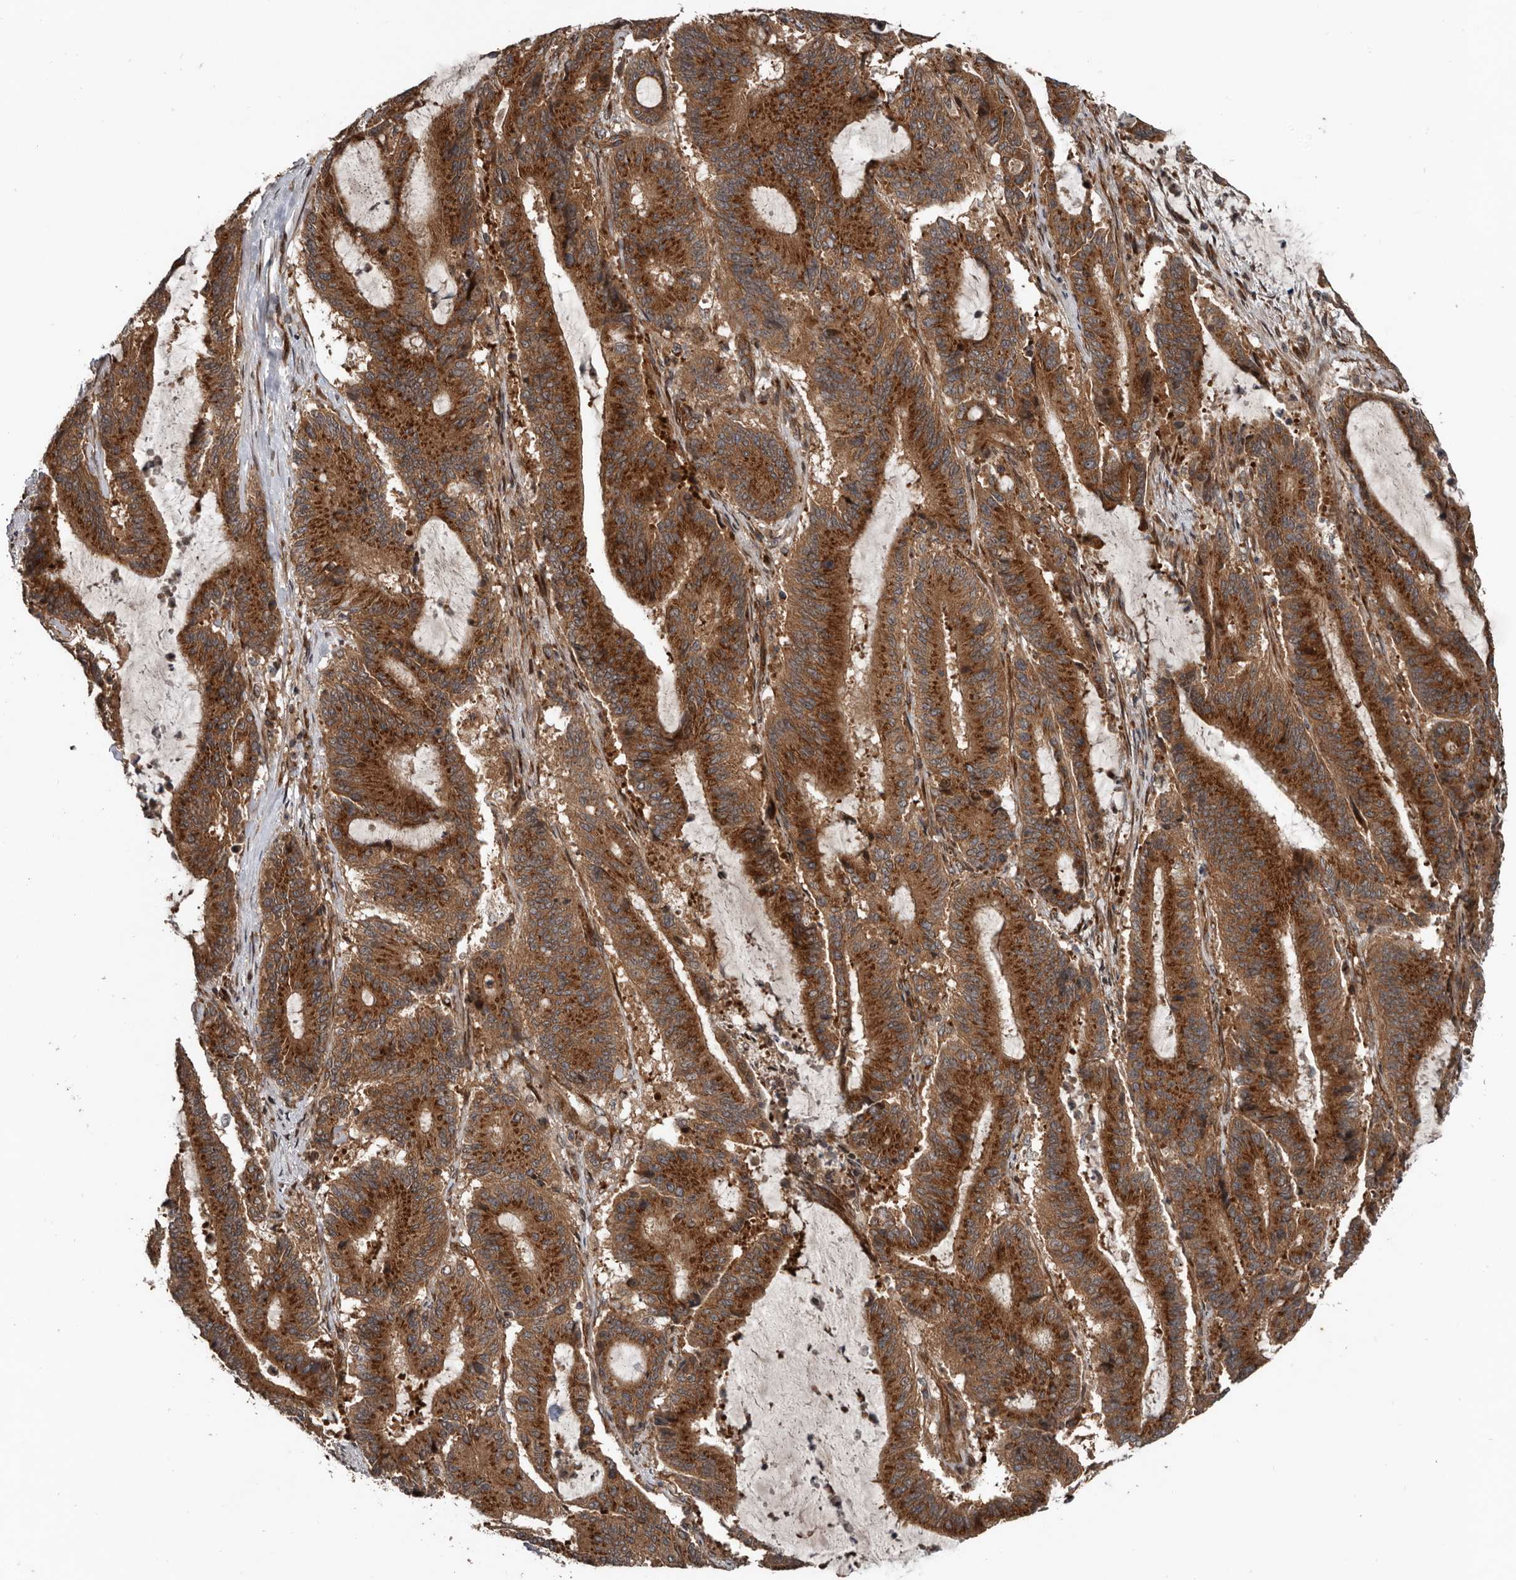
{"staining": {"intensity": "strong", "quantity": ">75%", "location": "cytoplasmic/membranous"}, "tissue": "liver cancer", "cell_type": "Tumor cells", "image_type": "cancer", "snomed": [{"axis": "morphology", "description": "Cholangiocarcinoma"}, {"axis": "topography", "description": "Liver"}], "caption": "Cholangiocarcinoma (liver) stained with a protein marker exhibits strong staining in tumor cells.", "gene": "CCDC190", "patient": {"sex": "female", "age": 73}}